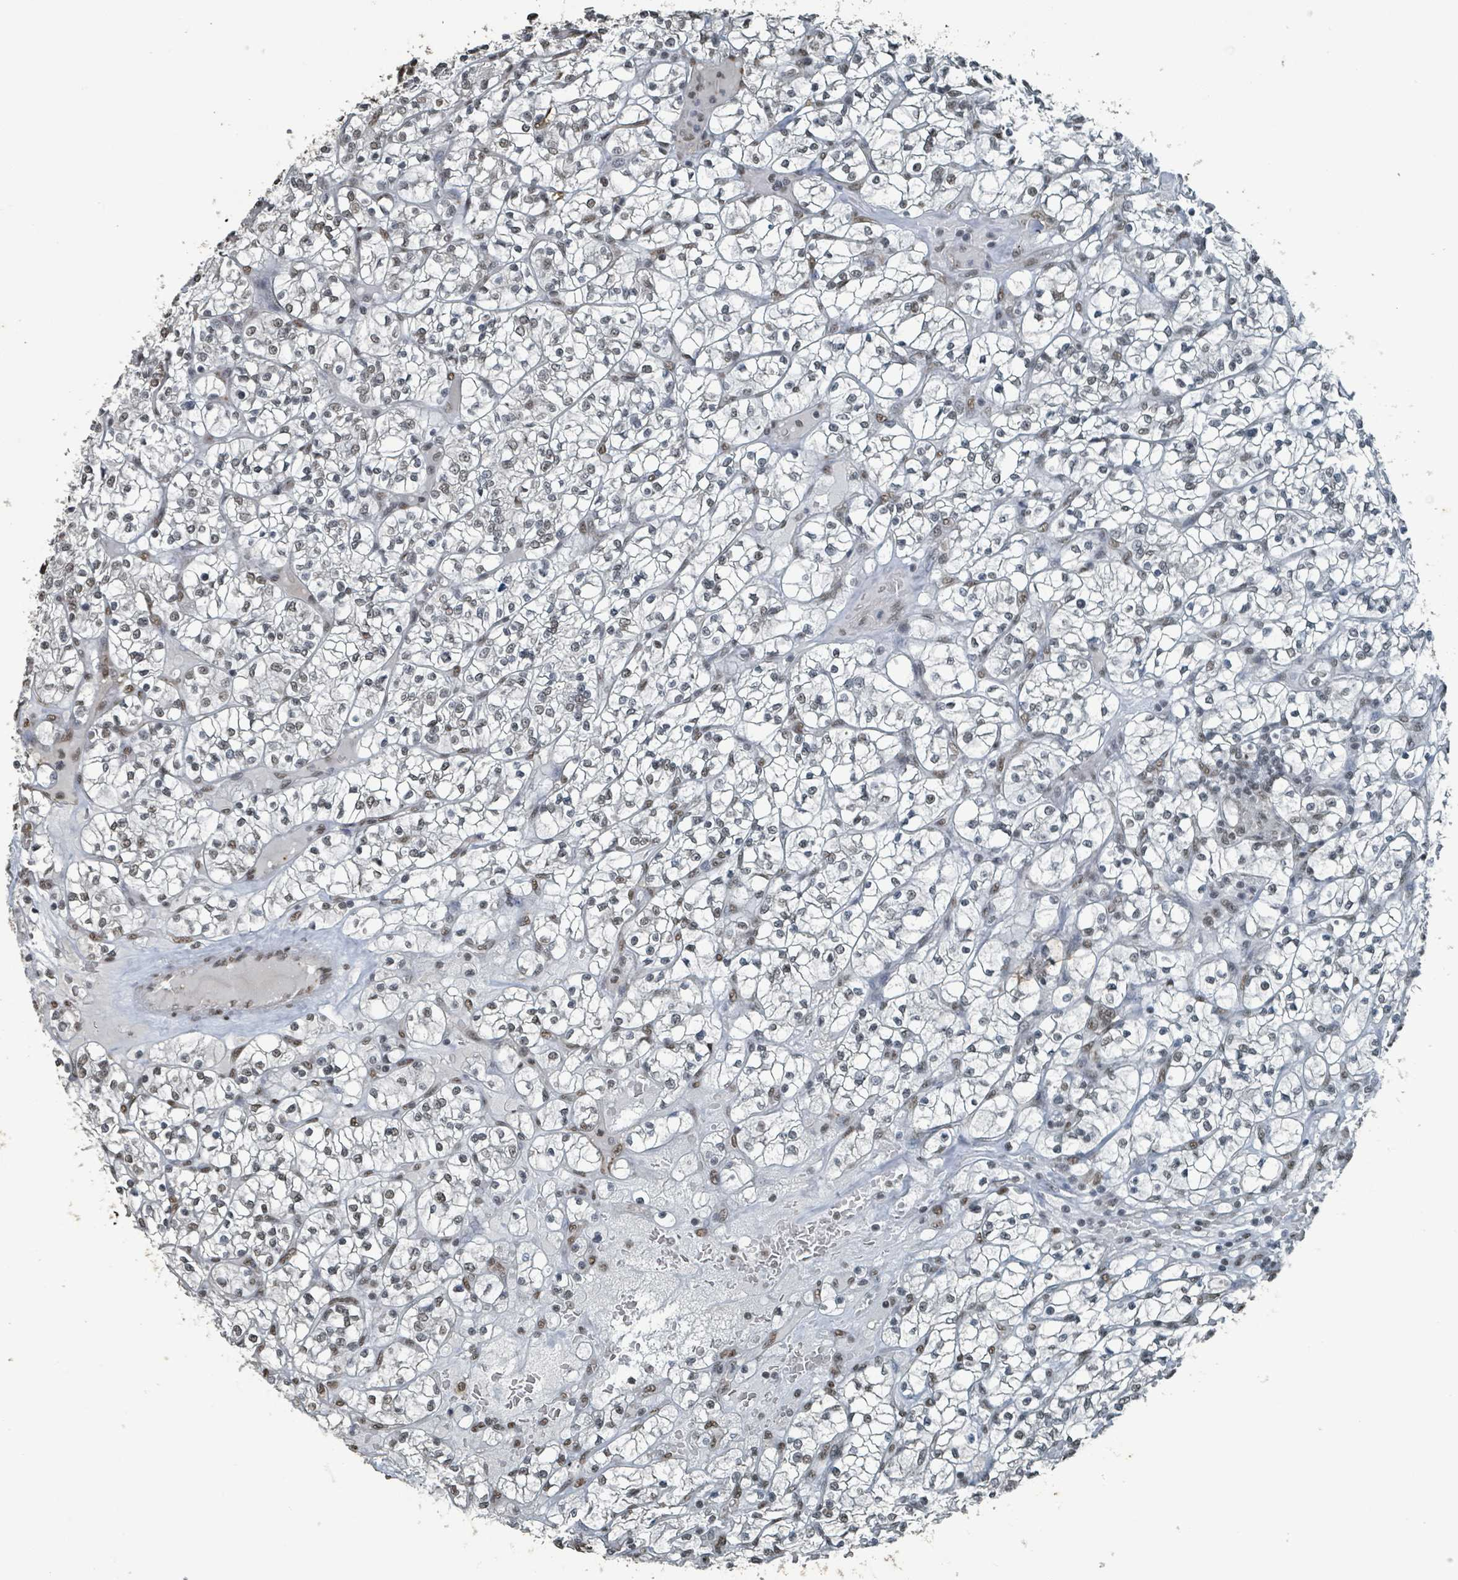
{"staining": {"intensity": "weak", "quantity": ">75%", "location": "nuclear"}, "tissue": "renal cancer", "cell_type": "Tumor cells", "image_type": "cancer", "snomed": [{"axis": "morphology", "description": "Adenocarcinoma, NOS"}, {"axis": "topography", "description": "Kidney"}], "caption": "Protein staining by immunohistochemistry exhibits weak nuclear expression in approximately >75% of tumor cells in adenocarcinoma (renal). The staining was performed using DAB (3,3'-diaminobenzidine), with brown indicating positive protein expression. Nuclei are stained blue with hematoxylin.", "gene": "PHIP", "patient": {"sex": "female", "age": 64}}